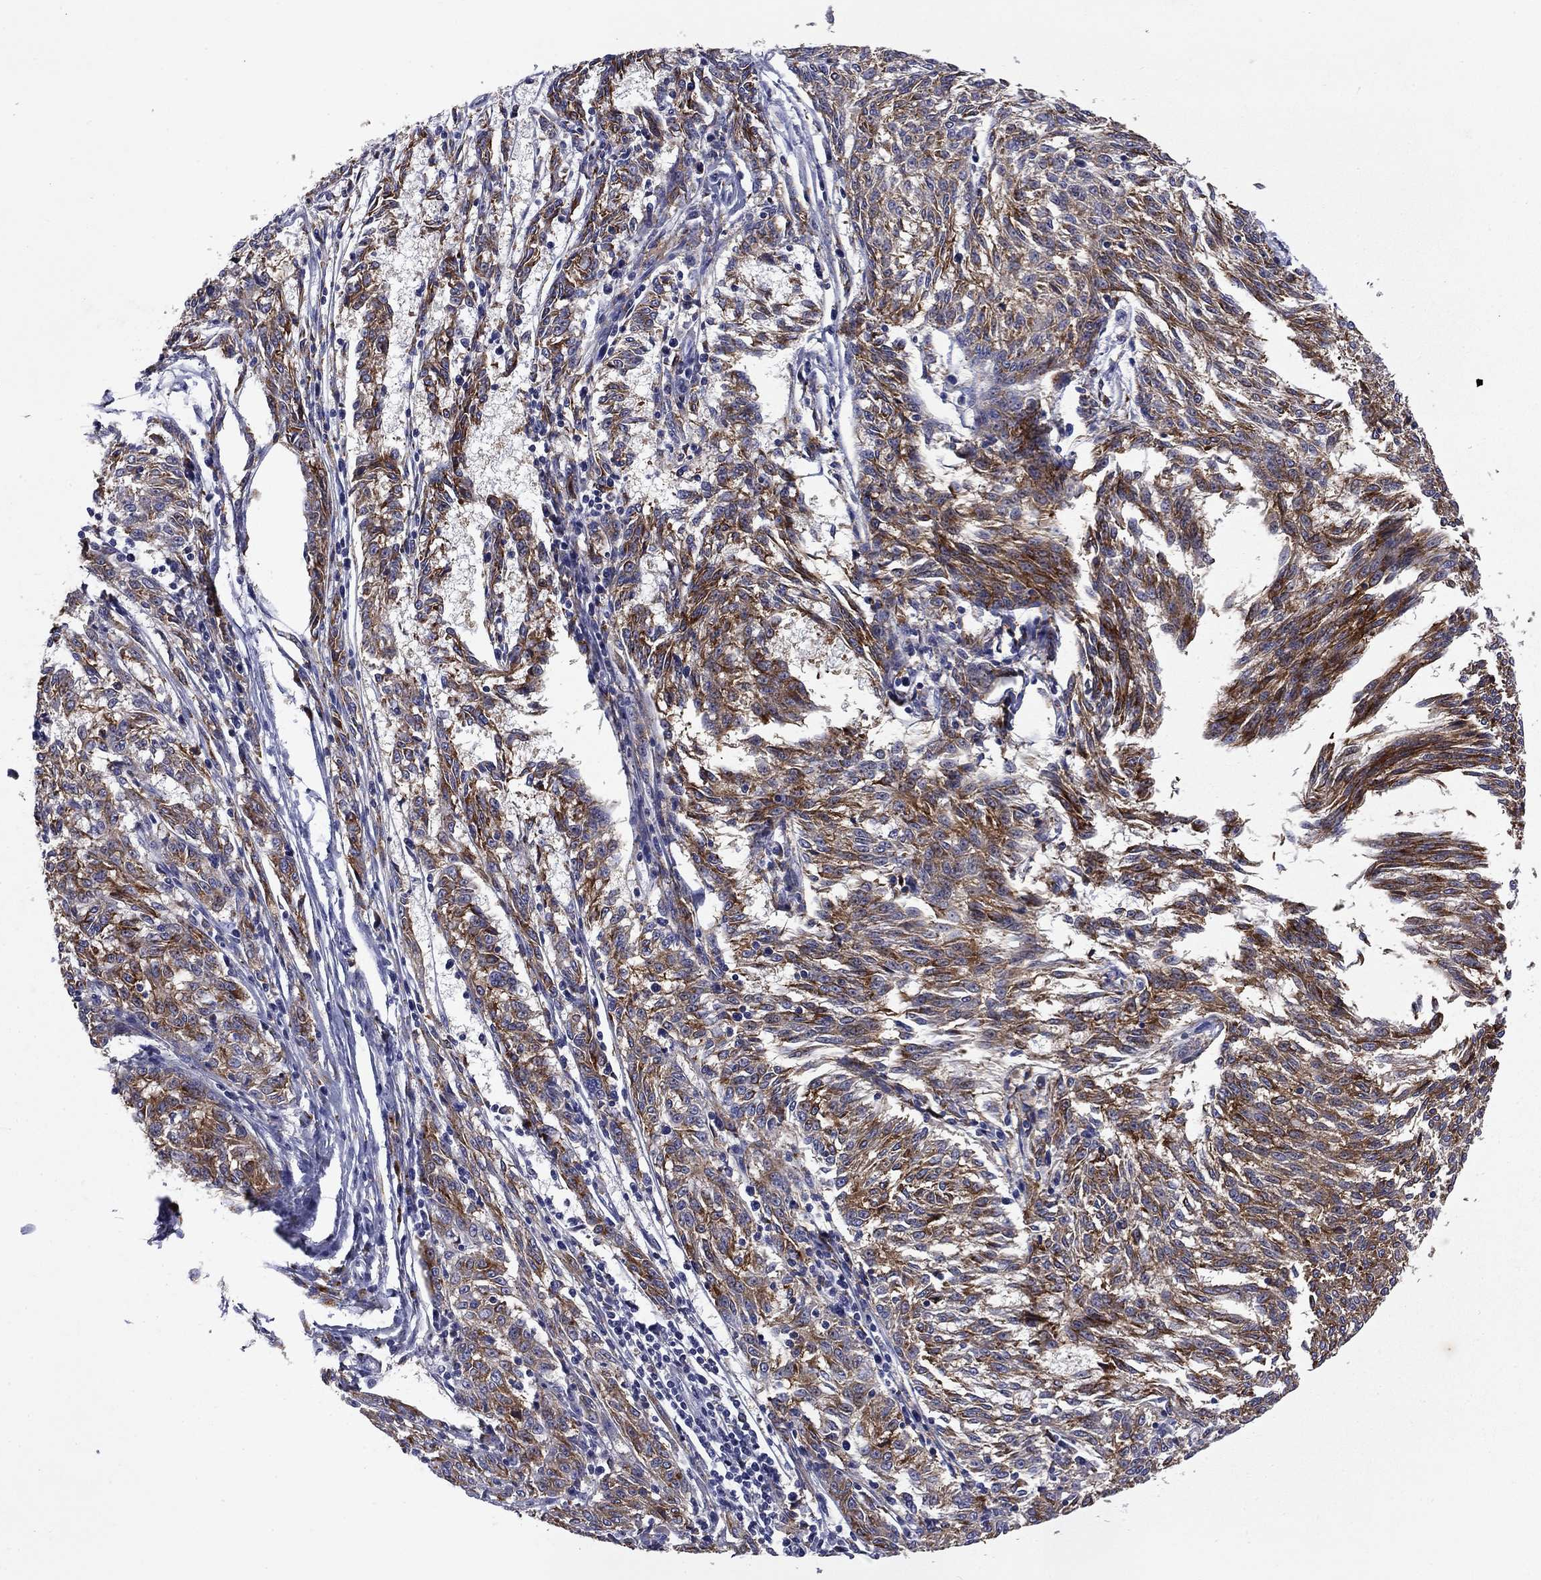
{"staining": {"intensity": "moderate", "quantity": ">75%", "location": "cytoplasmic/membranous"}, "tissue": "melanoma", "cell_type": "Tumor cells", "image_type": "cancer", "snomed": [{"axis": "morphology", "description": "Malignant melanoma, NOS"}, {"axis": "topography", "description": "Skin"}], "caption": "Melanoma was stained to show a protein in brown. There is medium levels of moderate cytoplasmic/membranous staining in about >75% of tumor cells.", "gene": "MADCAM1", "patient": {"sex": "female", "age": 72}}